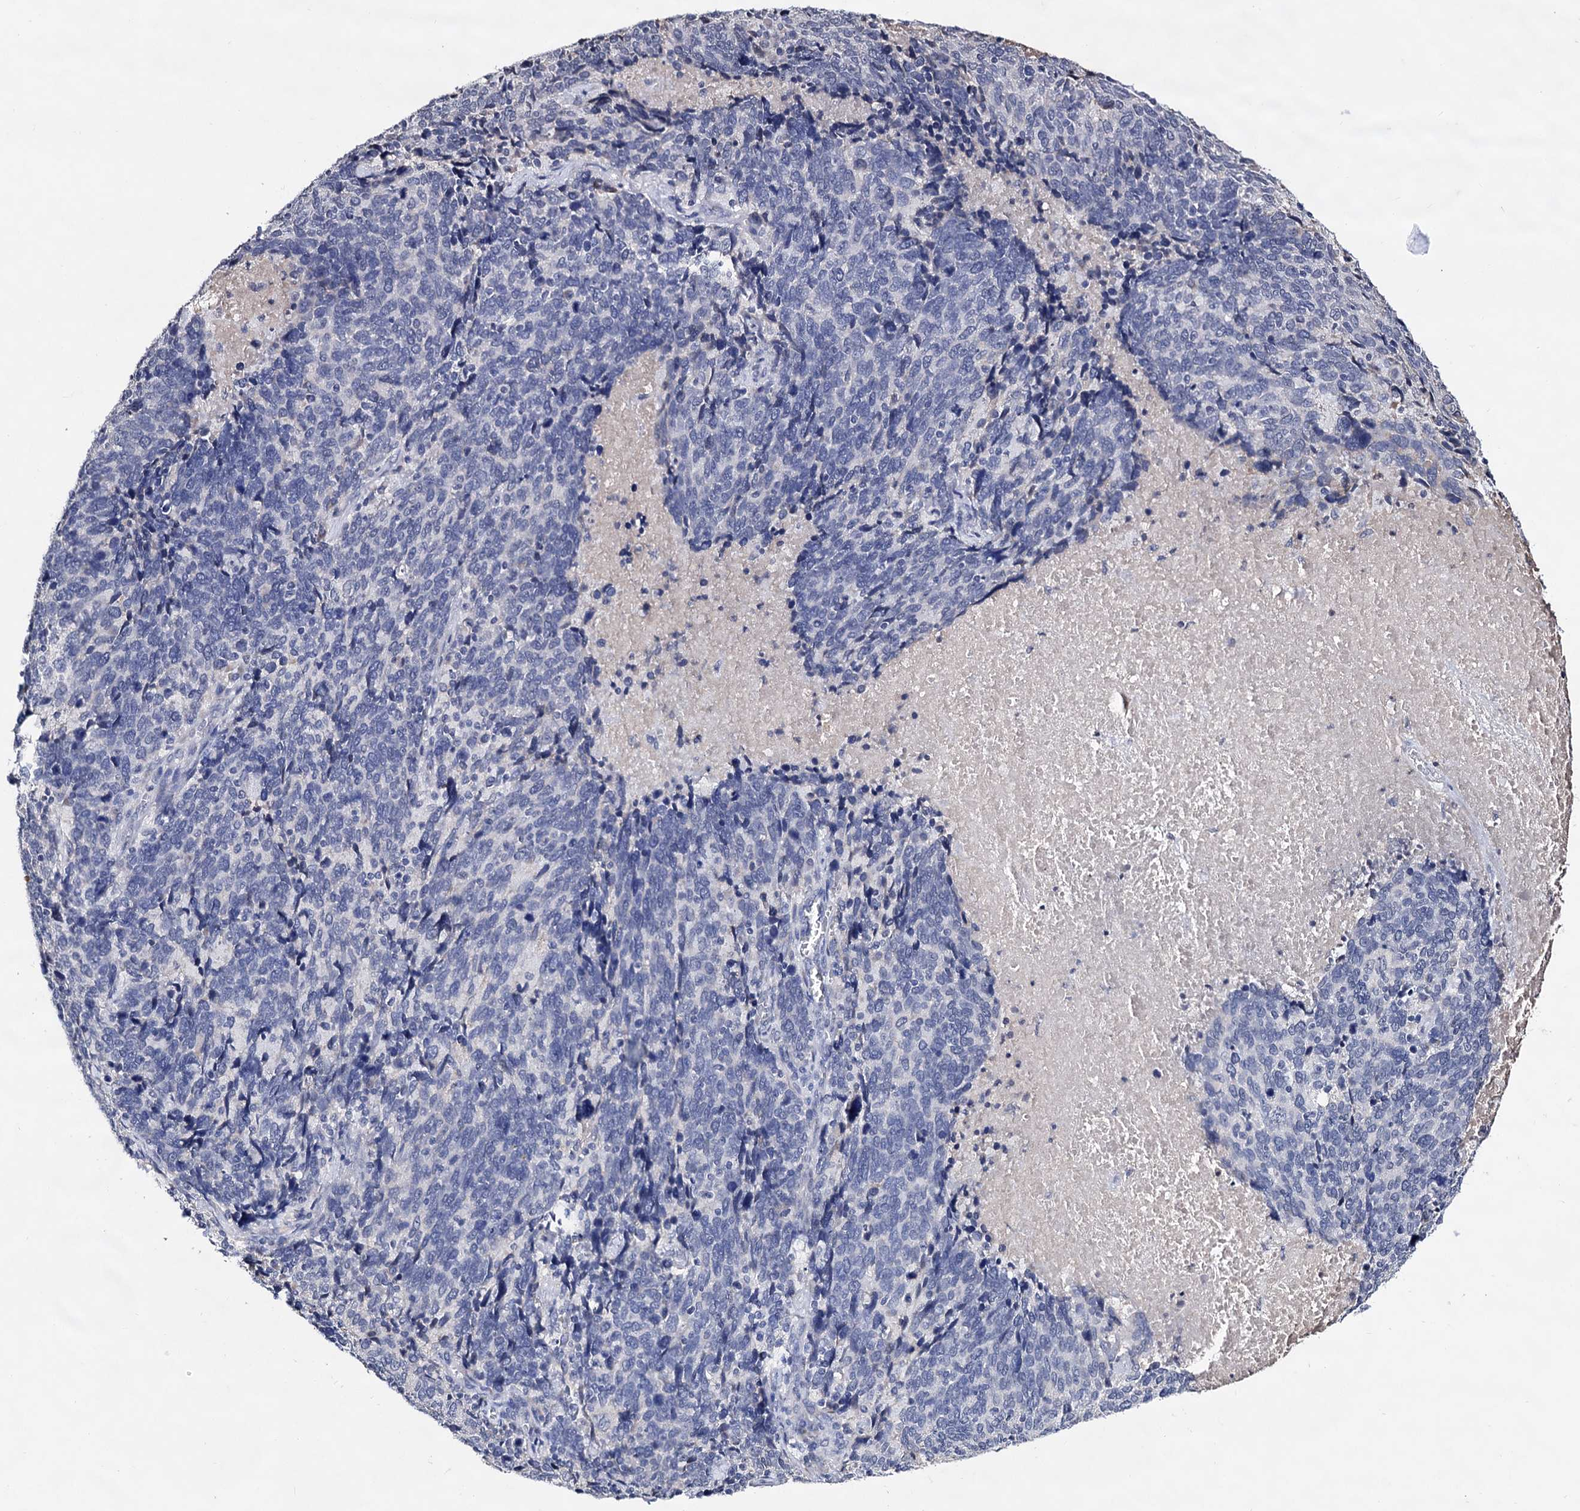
{"staining": {"intensity": "negative", "quantity": "none", "location": "none"}, "tissue": "cervical cancer", "cell_type": "Tumor cells", "image_type": "cancer", "snomed": [{"axis": "morphology", "description": "Squamous cell carcinoma, NOS"}, {"axis": "topography", "description": "Cervix"}], "caption": "A high-resolution image shows immunohistochemistry (IHC) staining of cervical cancer (squamous cell carcinoma), which reveals no significant expression in tumor cells. Nuclei are stained in blue.", "gene": "PLIN1", "patient": {"sex": "female", "age": 41}}